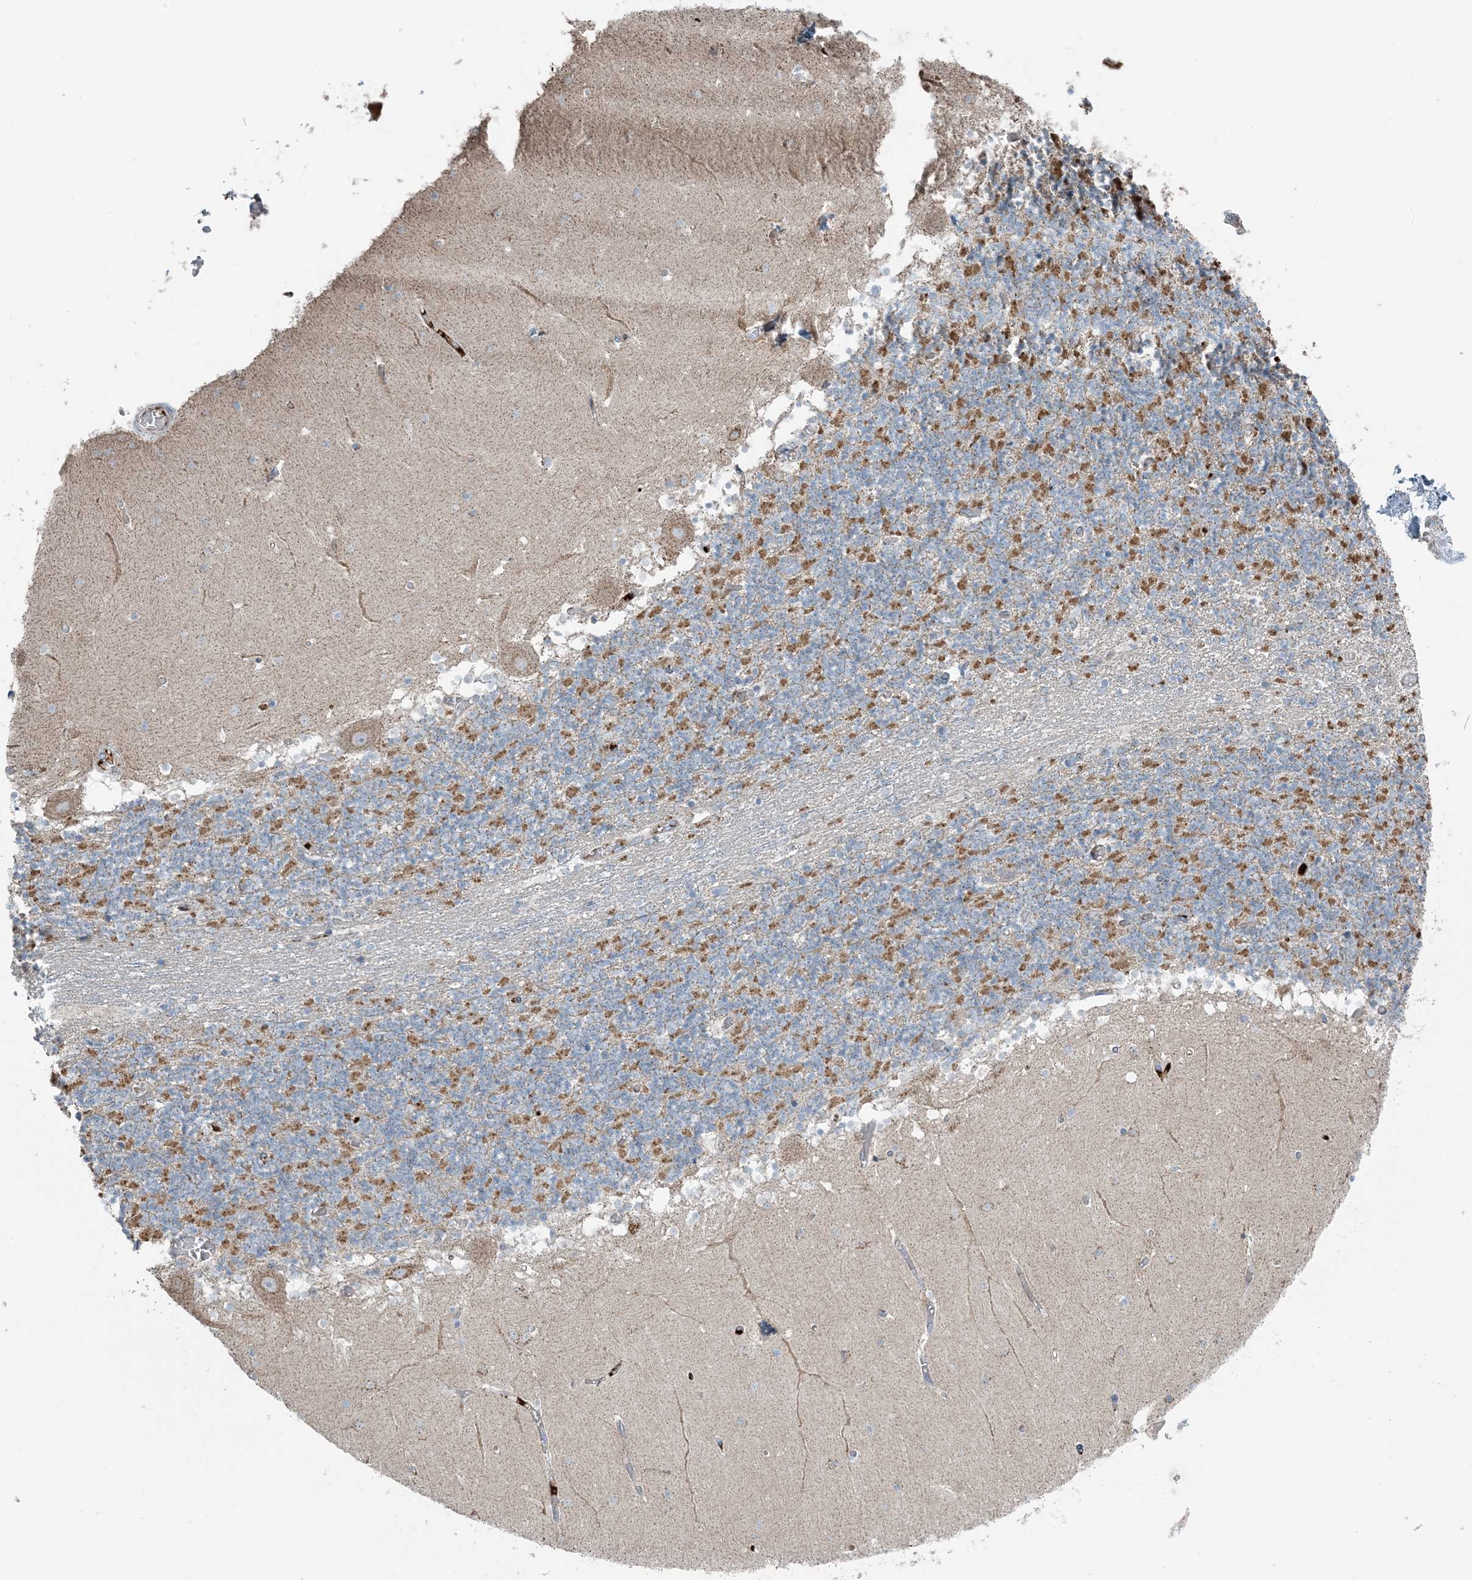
{"staining": {"intensity": "moderate", "quantity": "25%-75%", "location": "cytoplasmic/membranous"}, "tissue": "cerebellum", "cell_type": "Cells in granular layer", "image_type": "normal", "snomed": [{"axis": "morphology", "description": "Normal tissue, NOS"}, {"axis": "topography", "description": "Cerebellum"}], "caption": "This photomicrograph exhibits immunohistochemistry (IHC) staining of benign human cerebellum, with medium moderate cytoplasmic/membranous expression in about 25%-75% of cells in granular layer.", "gene": "SLC22A16", "patient": {"sex": "female", "age": 28}}